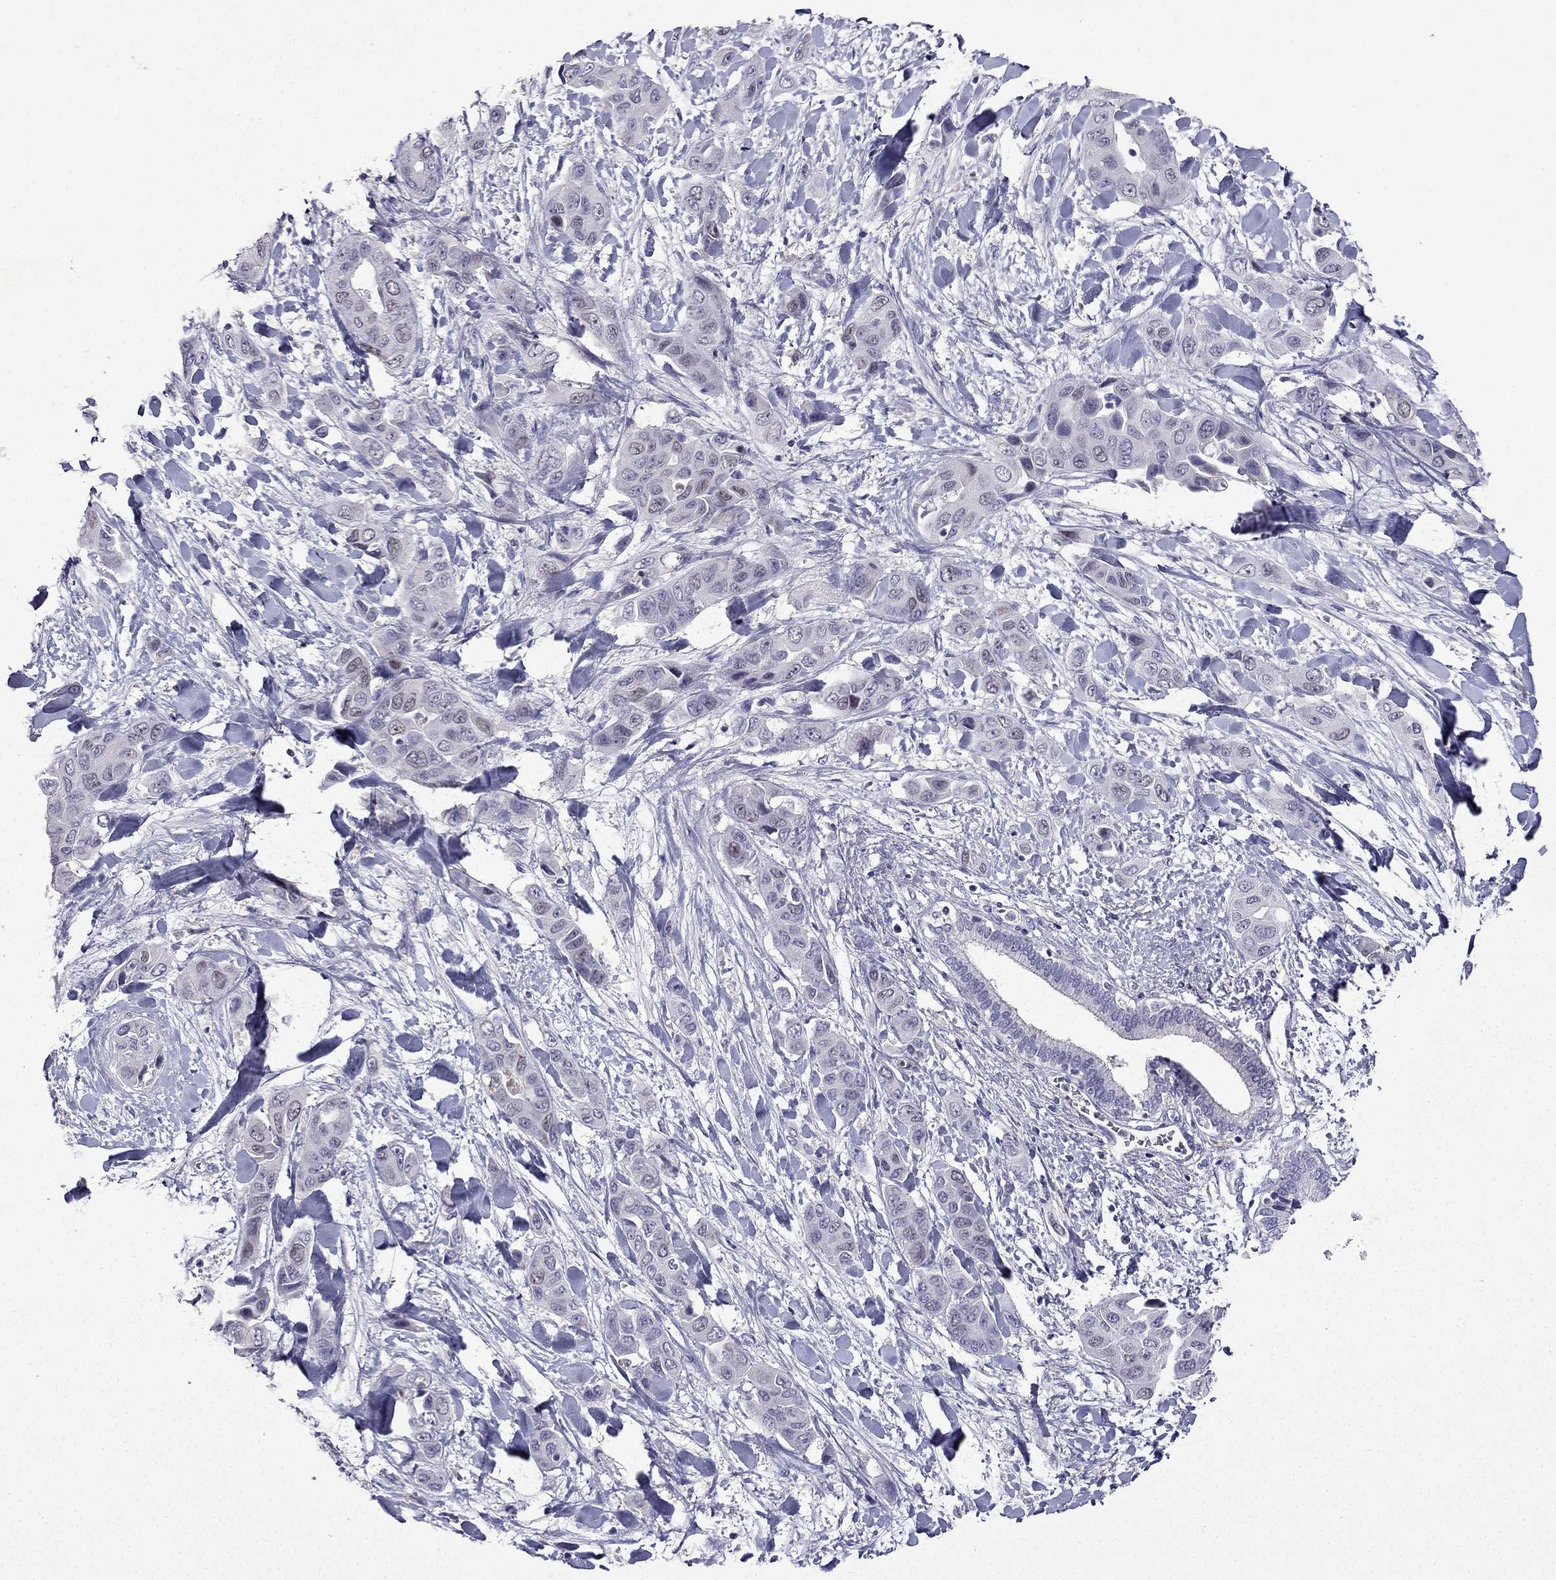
{"staining": {"intensity": "negative", "quantity": "none", "location": "none"}, "tissue": "liver cancer", "cell_type": "Tumor cells", "image_type": "cancer", "snomed": [{"axis": "morphology", "description": "Cholangiocarcinoma"}, {"axis": "topography", "description": "Liver"}], "caption": "Protein analysis of liver cholangiocarcinoma reveals no significant staining in tumor cells. (DAB (3,3'-diaminobenzidine) IHC, high magnification).", "gene": "UHRF1", "patient": {"sex": "female", "age": 52}}